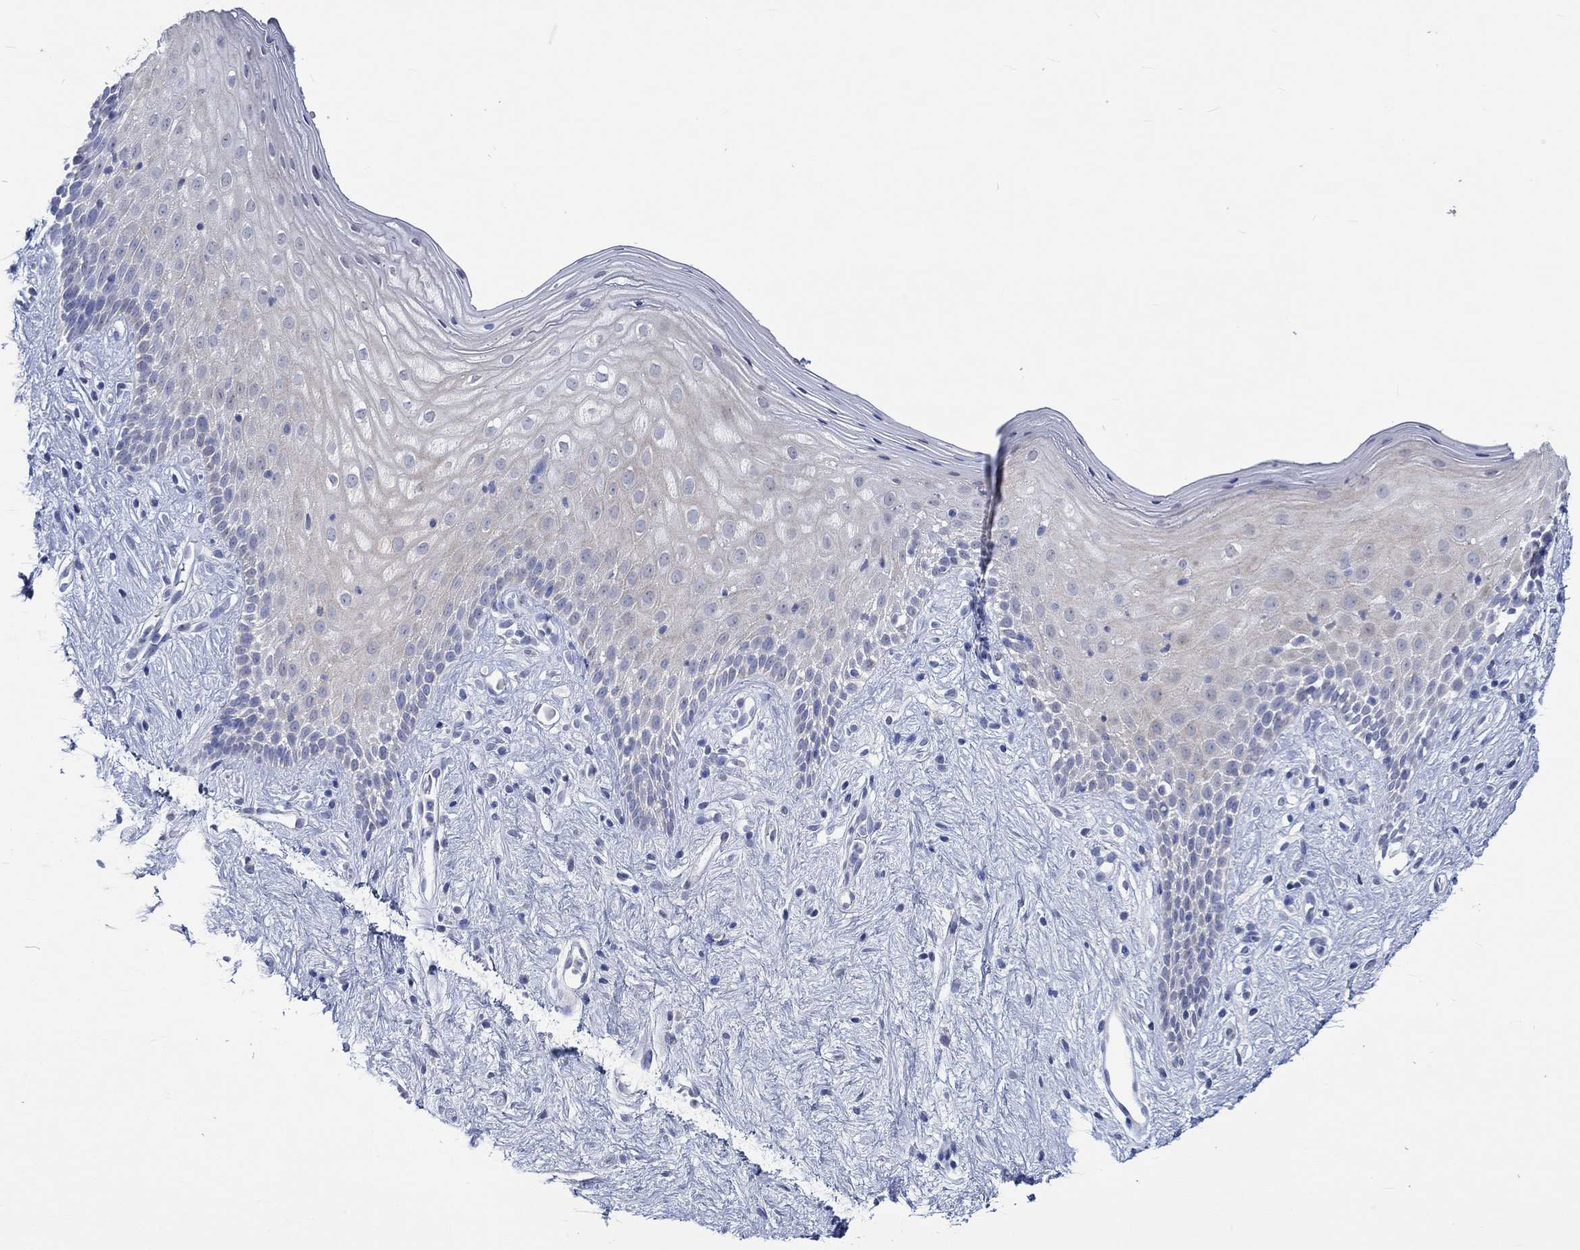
{"staining": {"intensity": "negative", "quantity": "none", "location": "none"}, "tissue": "vagina", "cell_type": "Squamous epithelial cells", "image_type": "normal", "snomed": [{"axis": "morphology", "description": "Normal tissue, NOS"}, {"axis": "topography", "description": "Vagina"}], "caption": "This is a micrograph of immunohistochemistry (IHC) staining of normal vagina, which shows no staining in squamous epithelial cells.", "gene": "C4orf47", "patient": {"sex": "female", "age": 47}}